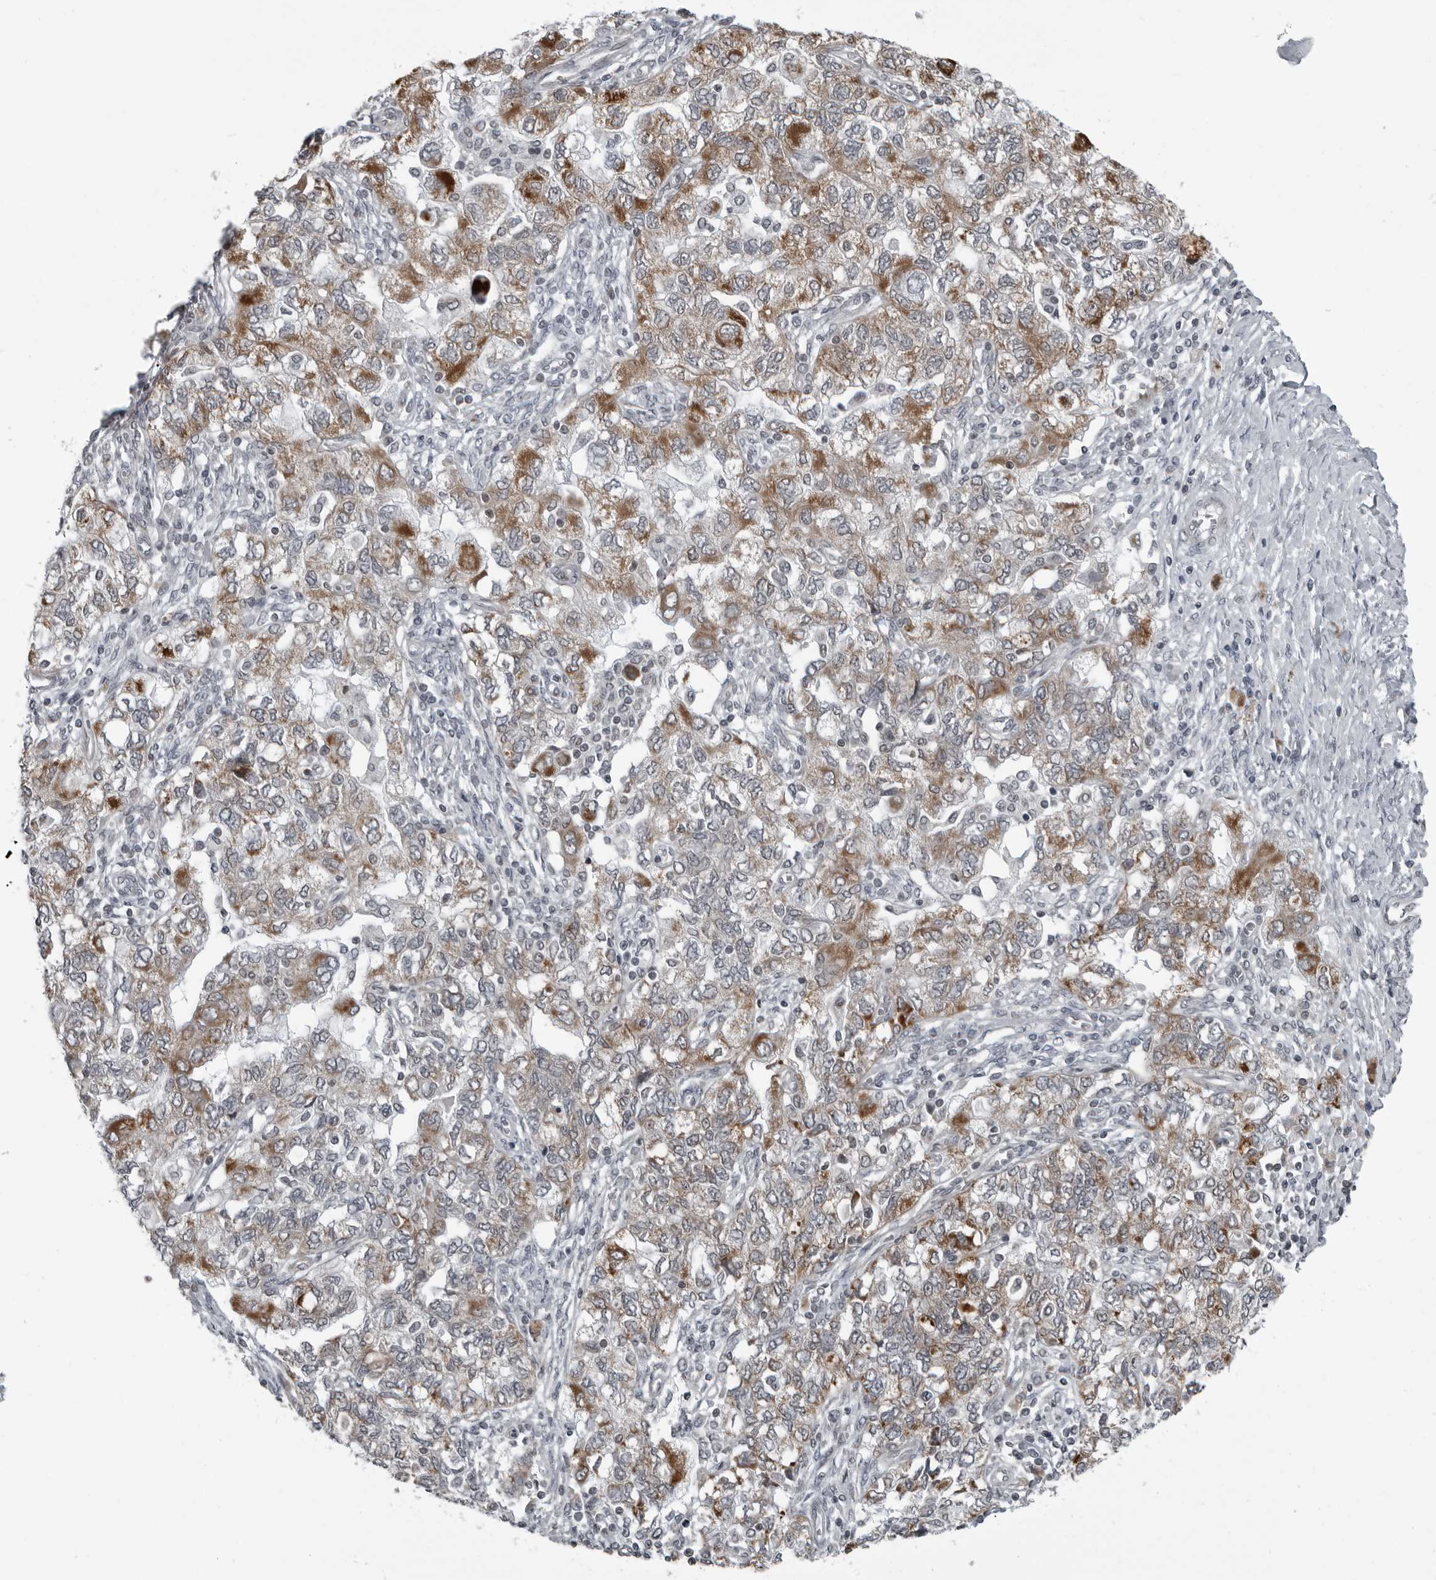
{"staining": {"intensity": "moderate", "quantity": ">75%", "location": "cytoplasmic/membranous"}, "tissue": "ovarian cancer", "cell_type": "Tumor cells", "image_type": "cancer", "snomed": [{"axis": "morphology", "description": "Carcinoma, NOS"}, {"axis": "morphology", "description": "Cystadenocarcinoma, serous, NOS"}, {"axis": "topography", "description": "Ovary"}], "caption": "Protein expression analysis of ovarian cancer exhibits moderate cytoplasmic/membranous expression in about >75% of tumor cells. The protein of interest is shown in brown color, while the nuclei are stained blue.", "gene": "RTCA", "patient": {"sex": "female", "age": 69}}